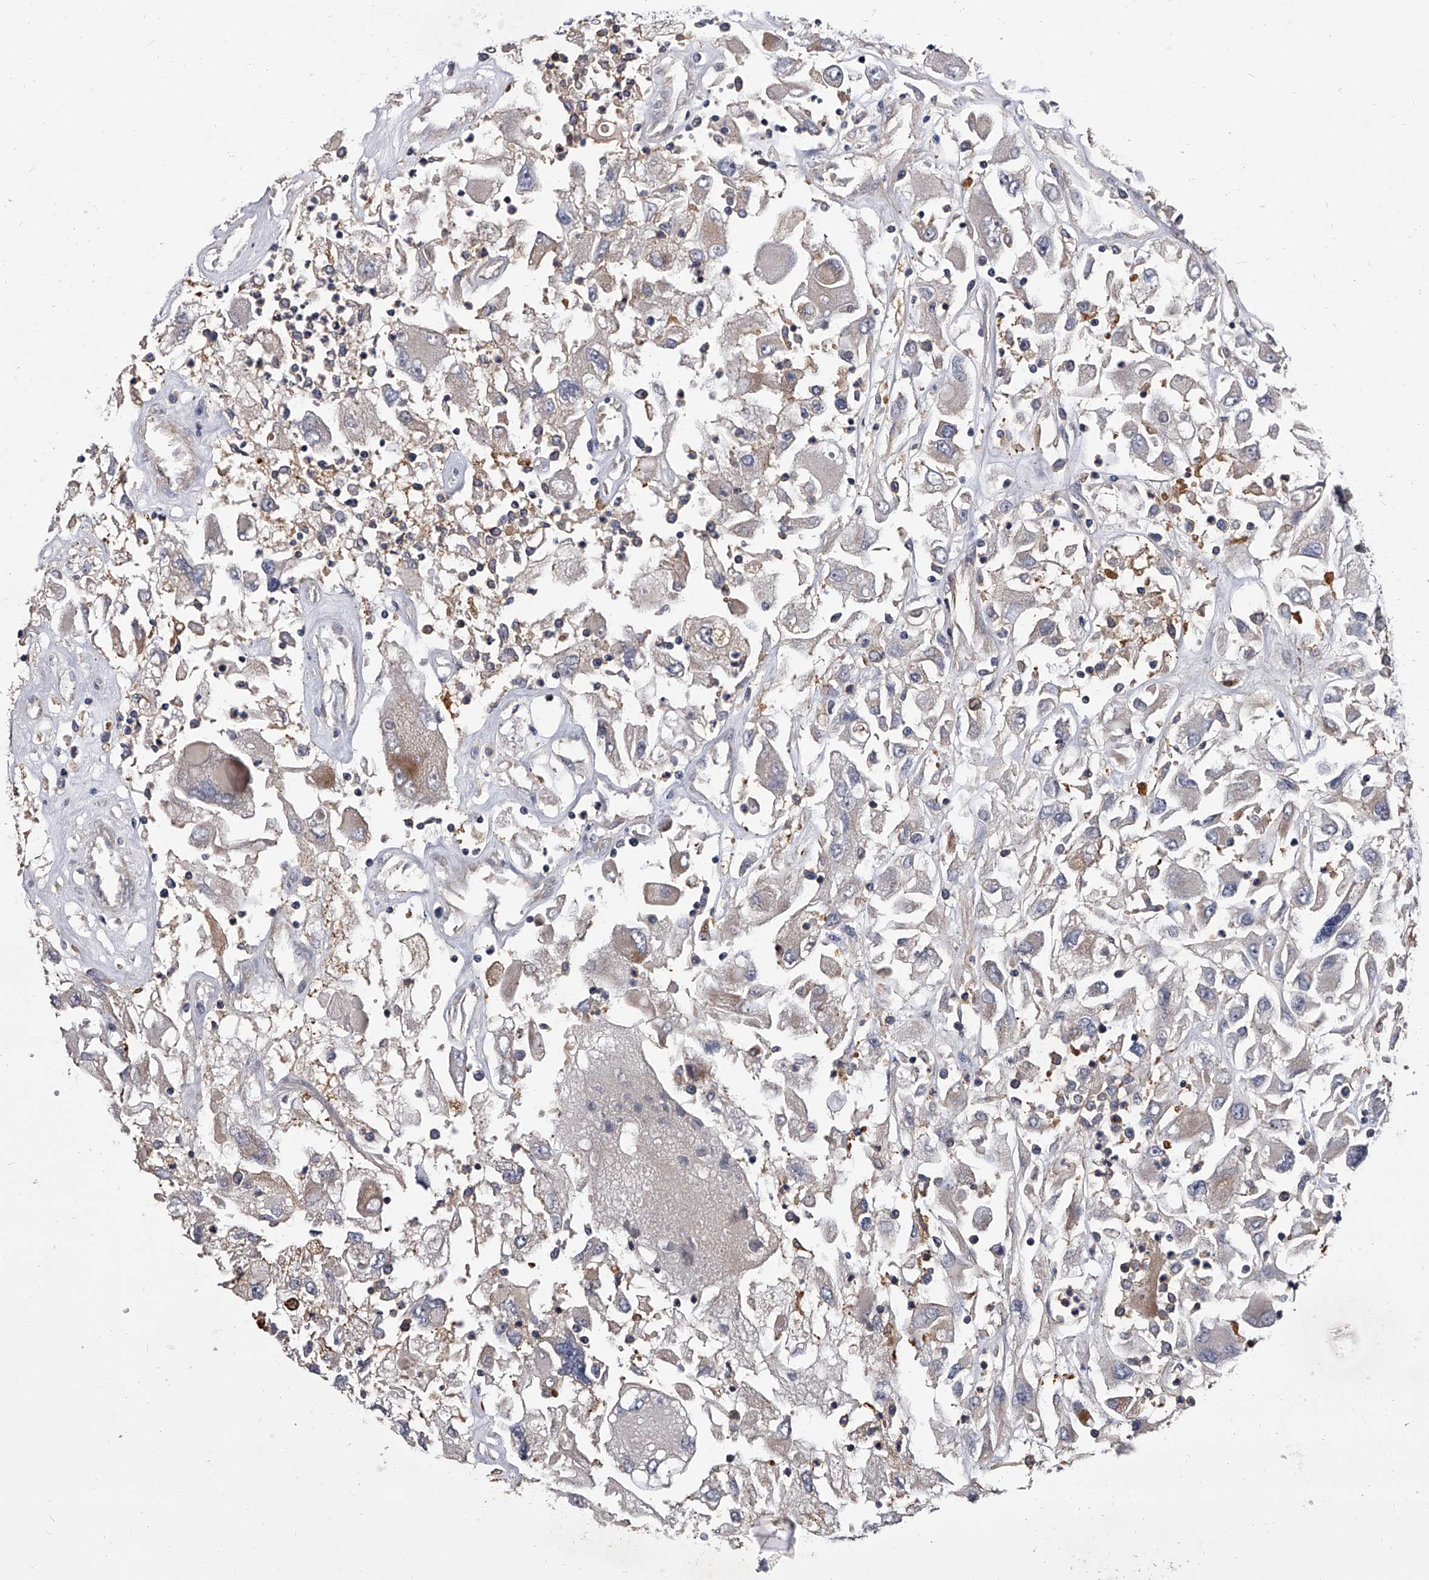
{"staining": {"intensity": "weak", "quantity": "<25%", "location": "cytoplasmic/membranous"}, "tissue": "renal cancer", "cell_type": "Tumor cells", "image_type": "cancer", "snomed": [{"axis": "morphology", "description": "Adenocarcinoma, NOS"}, {"axis": "topography", "description": "Kidney"}], "caption": "This is a micrograph of immunohistochemistry (IHC) staining of renal cancer, which shows no positivity in tumor cells. Nuclei are stained in blue.", "gene": "STK36", "patient": {"sex": "female", "age": 52}}